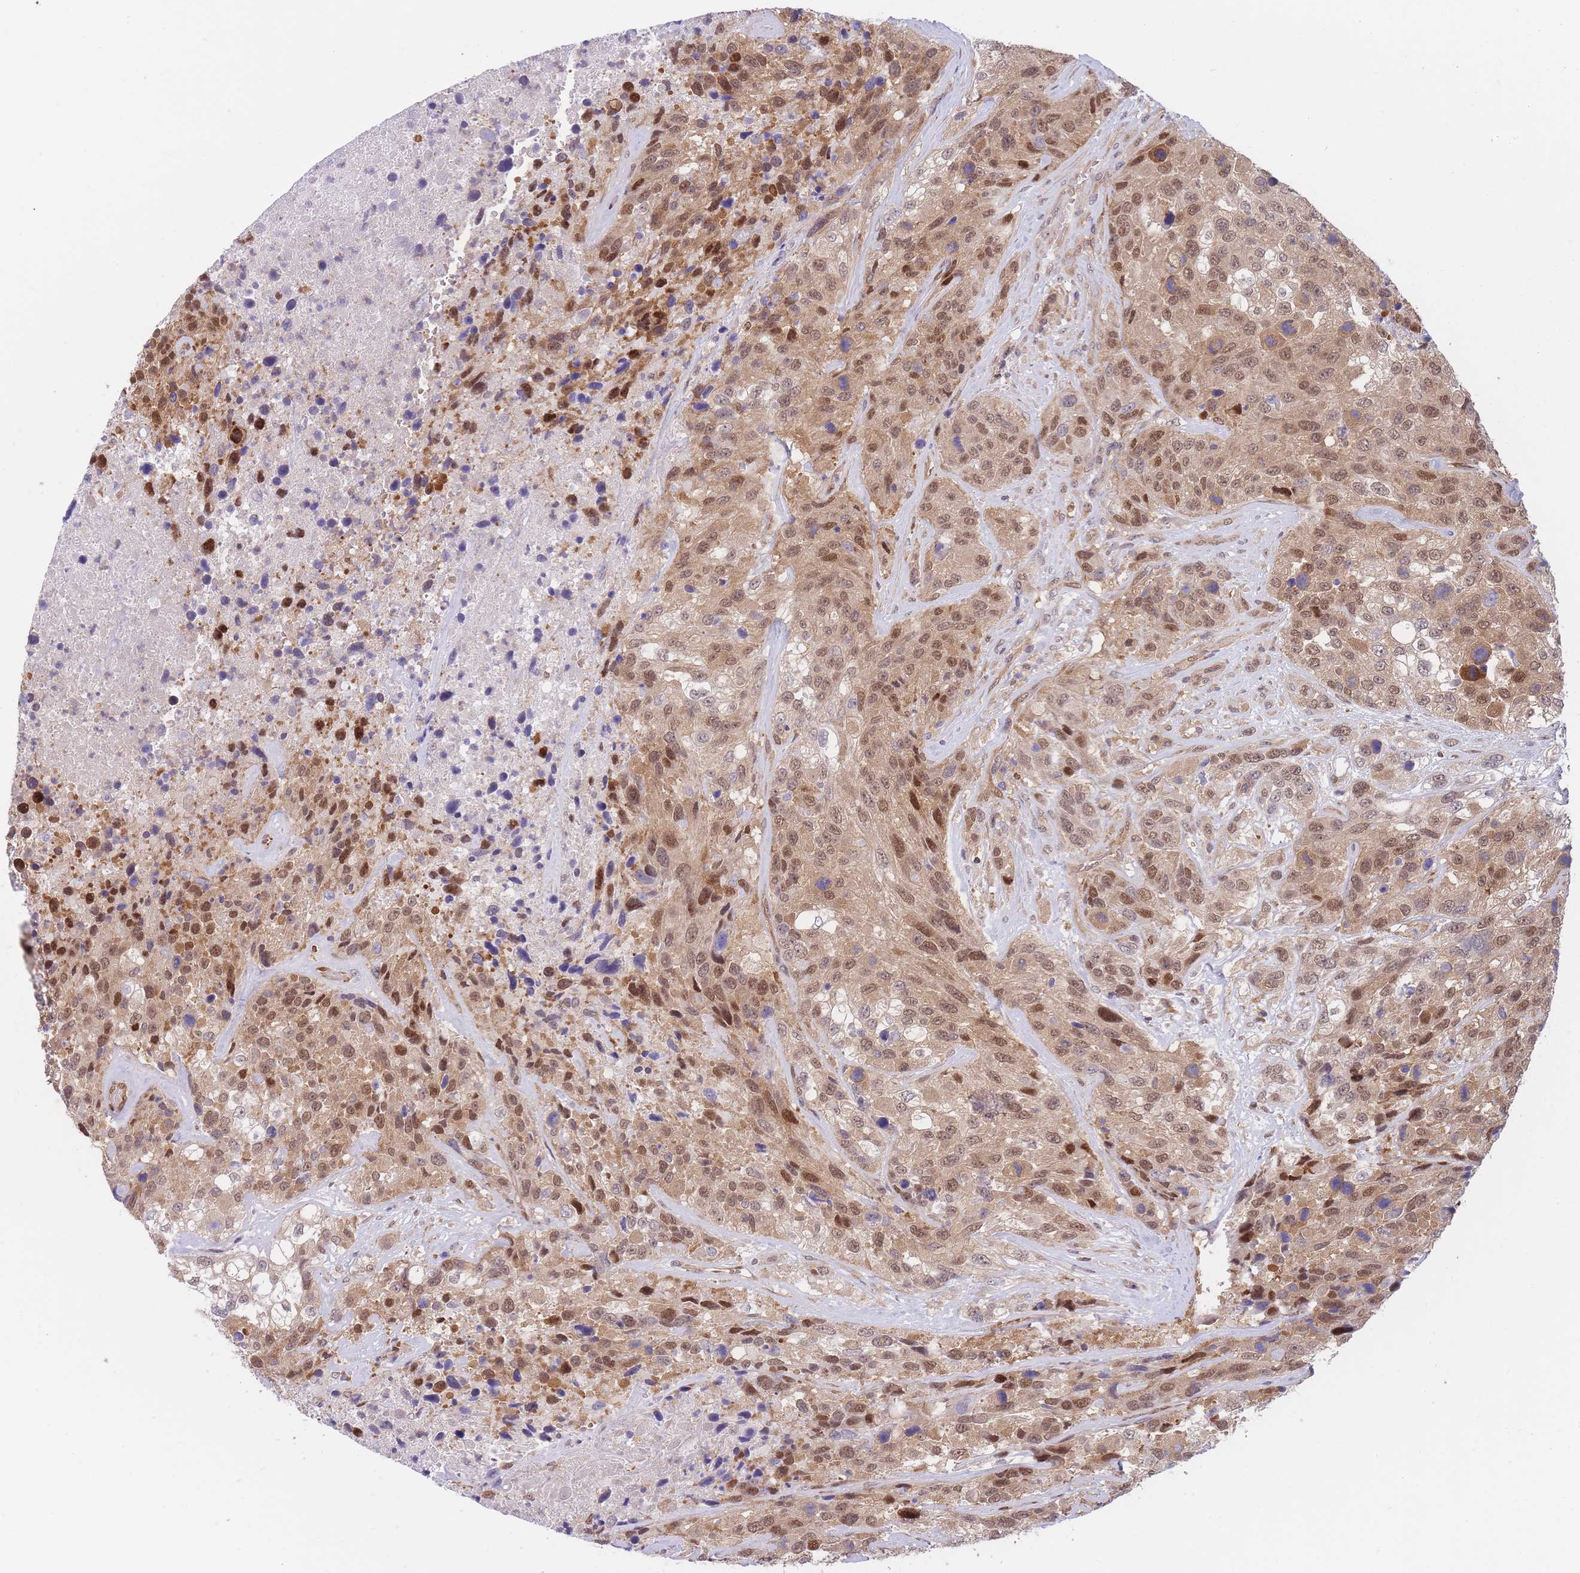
{"staining": {"intensity": "moderate", "quantity": ">75%", "location": "cytoplasmic/membranous,nuclear"}, "tissue": "urothelial cancer", "cell_type": "Tumor cells", "image_type": "cancer", "snomed": [{"axis": "morphology", "description": "Urothelial carcinoma, High grade"}, {"axis": "topography", "description": "Urinary bladder"}], "caption": "Moderate cytoplasmic/membranous and nuclear positivity is appreciated in about >75% of tumor cells in urothelial carcinoma (high-grade). (Brightfield microscopy of DAB IHC at high magnification).", "gene": "NSFL1C", "patient": {"sex": "female", "age": 70}}